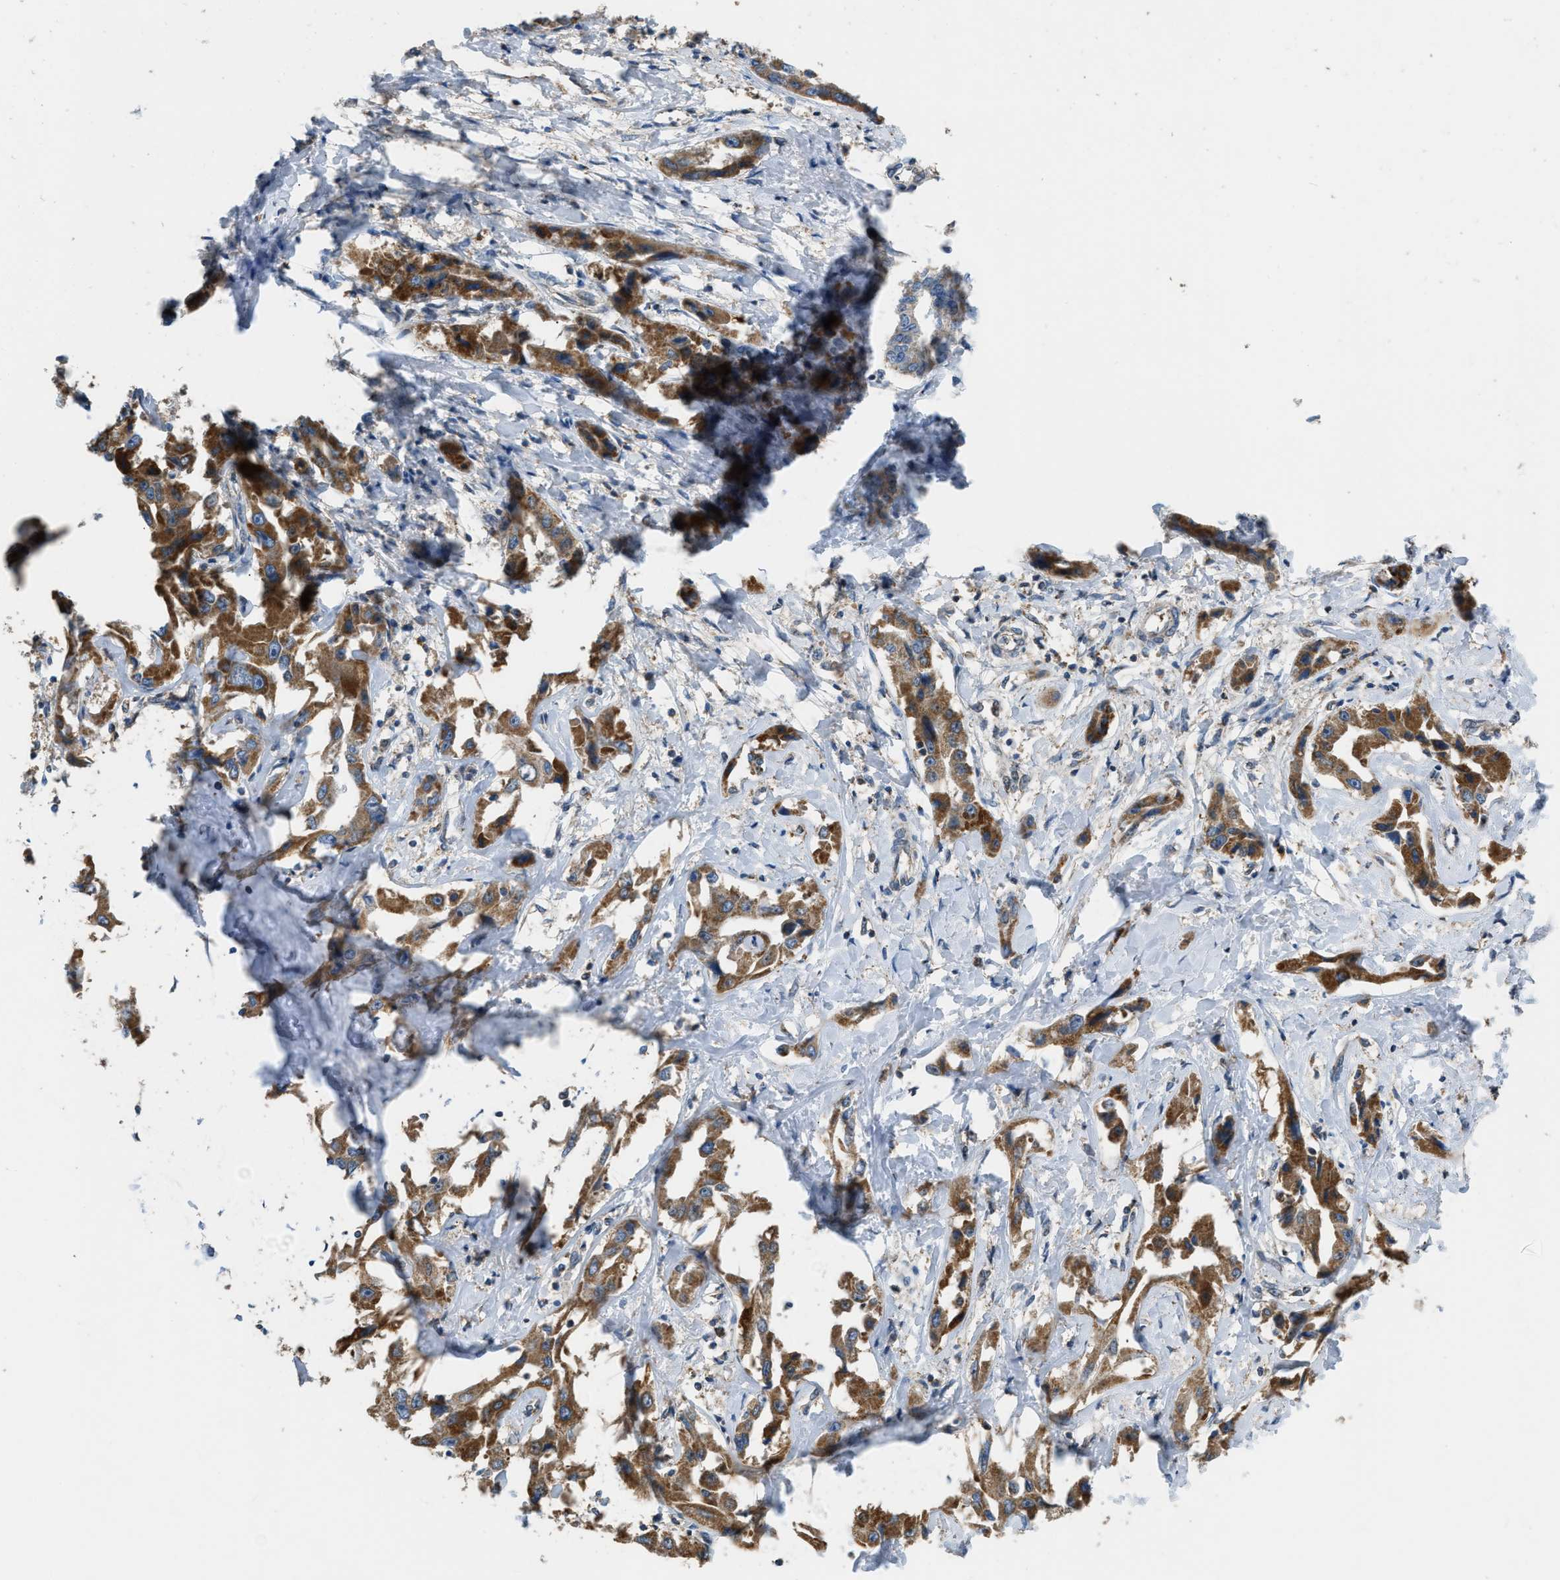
{"staining": {"intensity": "moderate", "quantity": ">75%", "location": "cytoplasmic/membranous"}, "tissue": "liver cancer", "cell_type": "Tumor cells", "image_type": "cancer", "snomed": [{"axis": "morphology", "description": "Cholangiocarcinoma"}, {"axis": "topography", "description": "Liver"}], "caption": "Tumor cells reveal moderate cytoplasmic/membranous expression in approximately >75% of cells in cholangiocarcinoma (liver). (Brightfield microscopy of DAB IHC at high magnification).", "gene": "ETFB", "patient": {"sex": "male", "age": 59}}